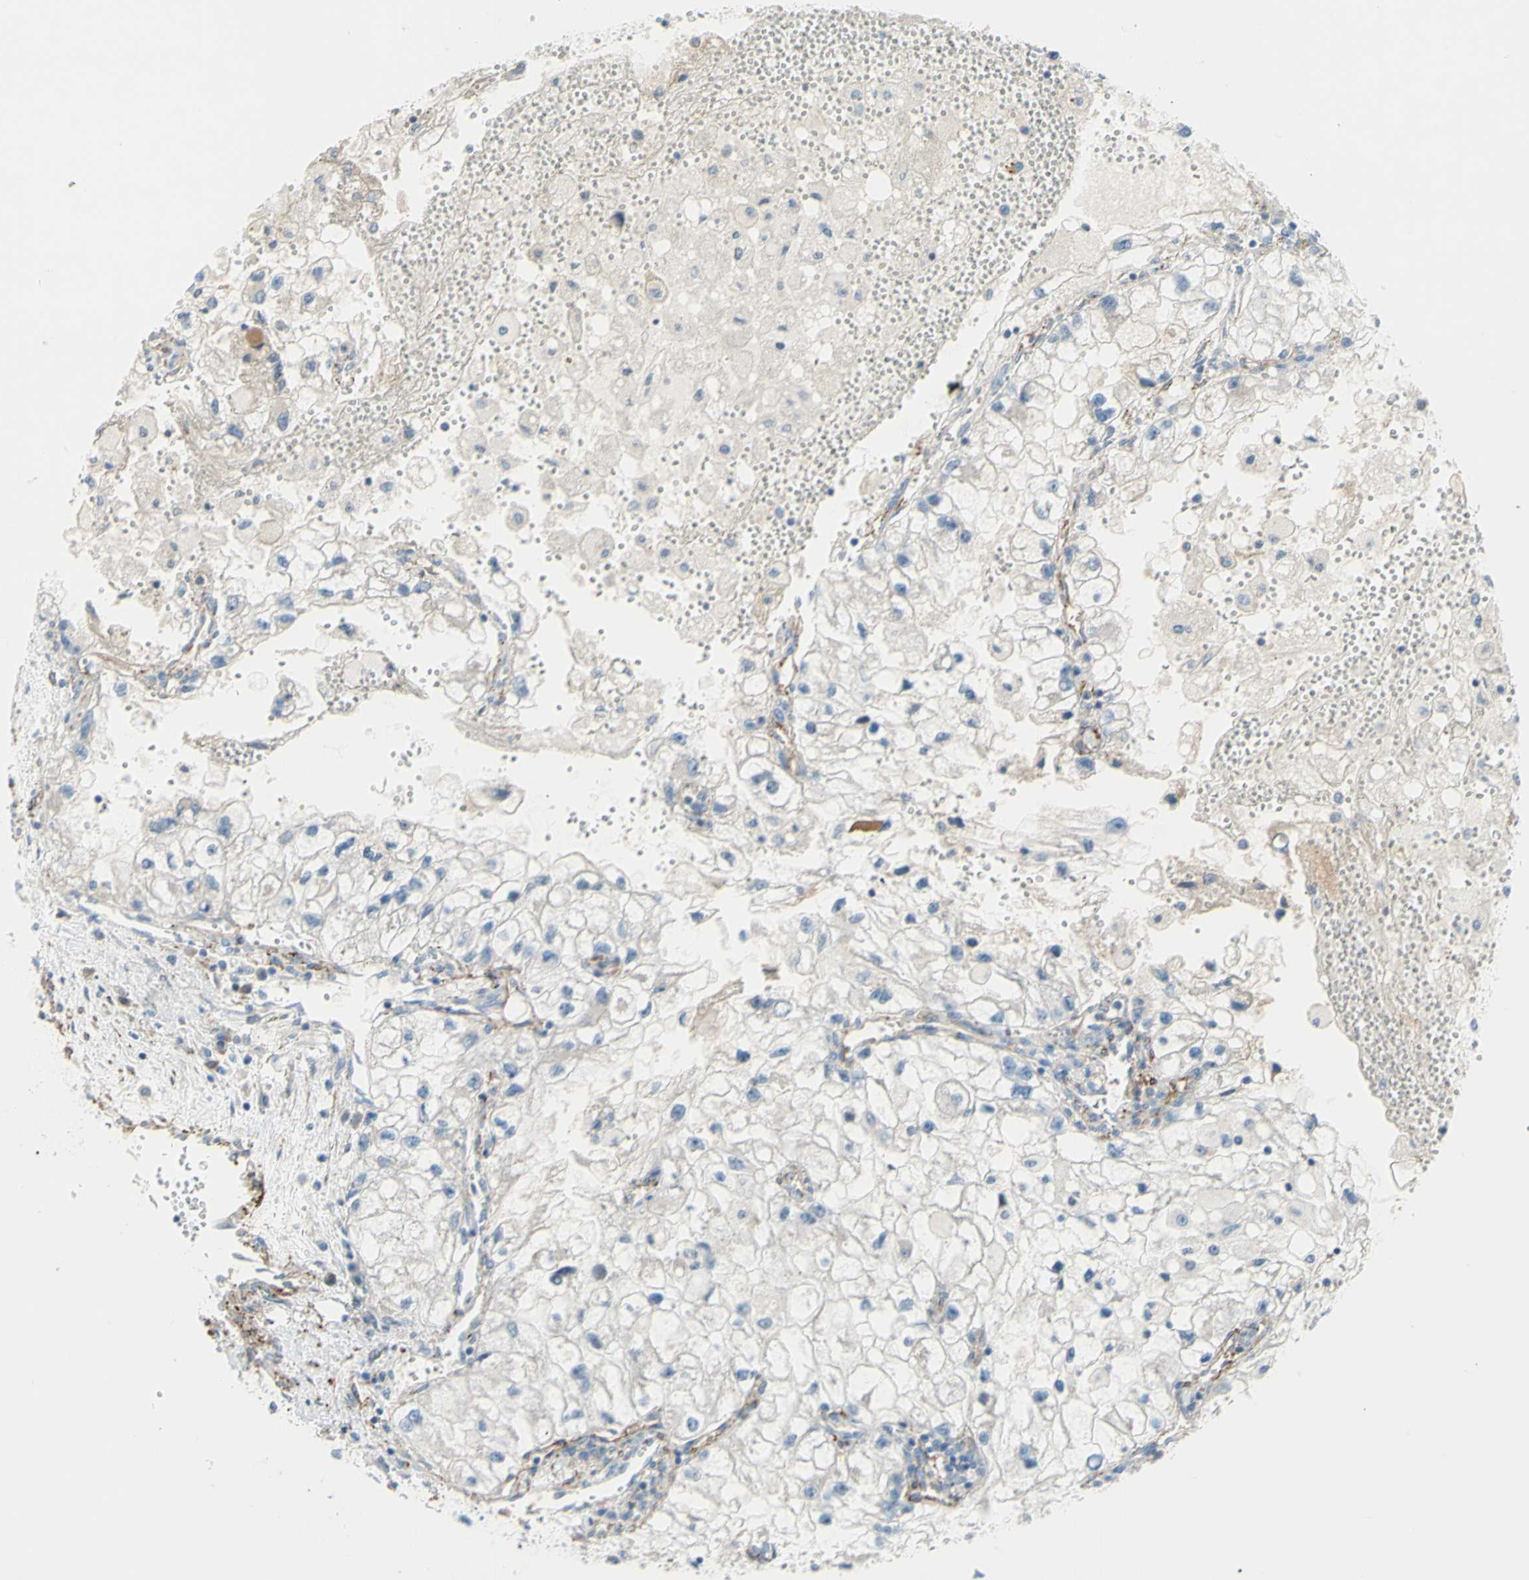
{"staining": {"intensity": "negative", "quantity": "none", "location": "none"}, "tissue": "renal cancer", "cell_type": "Tumor cells", "image_type": "cancer", "snomed": [{"axis": "morphology", "description": "Adenocarcinoma, NOS"}, {"axis": "topography", "description": "Kidney"}], "caption": "A histopathology image of adenocarcinoma (renal) stained for a protein demonstrates no brown staining in tumor cells.", "gene": "PRRG2", "patient": {"sex": "female", "age": 70}}